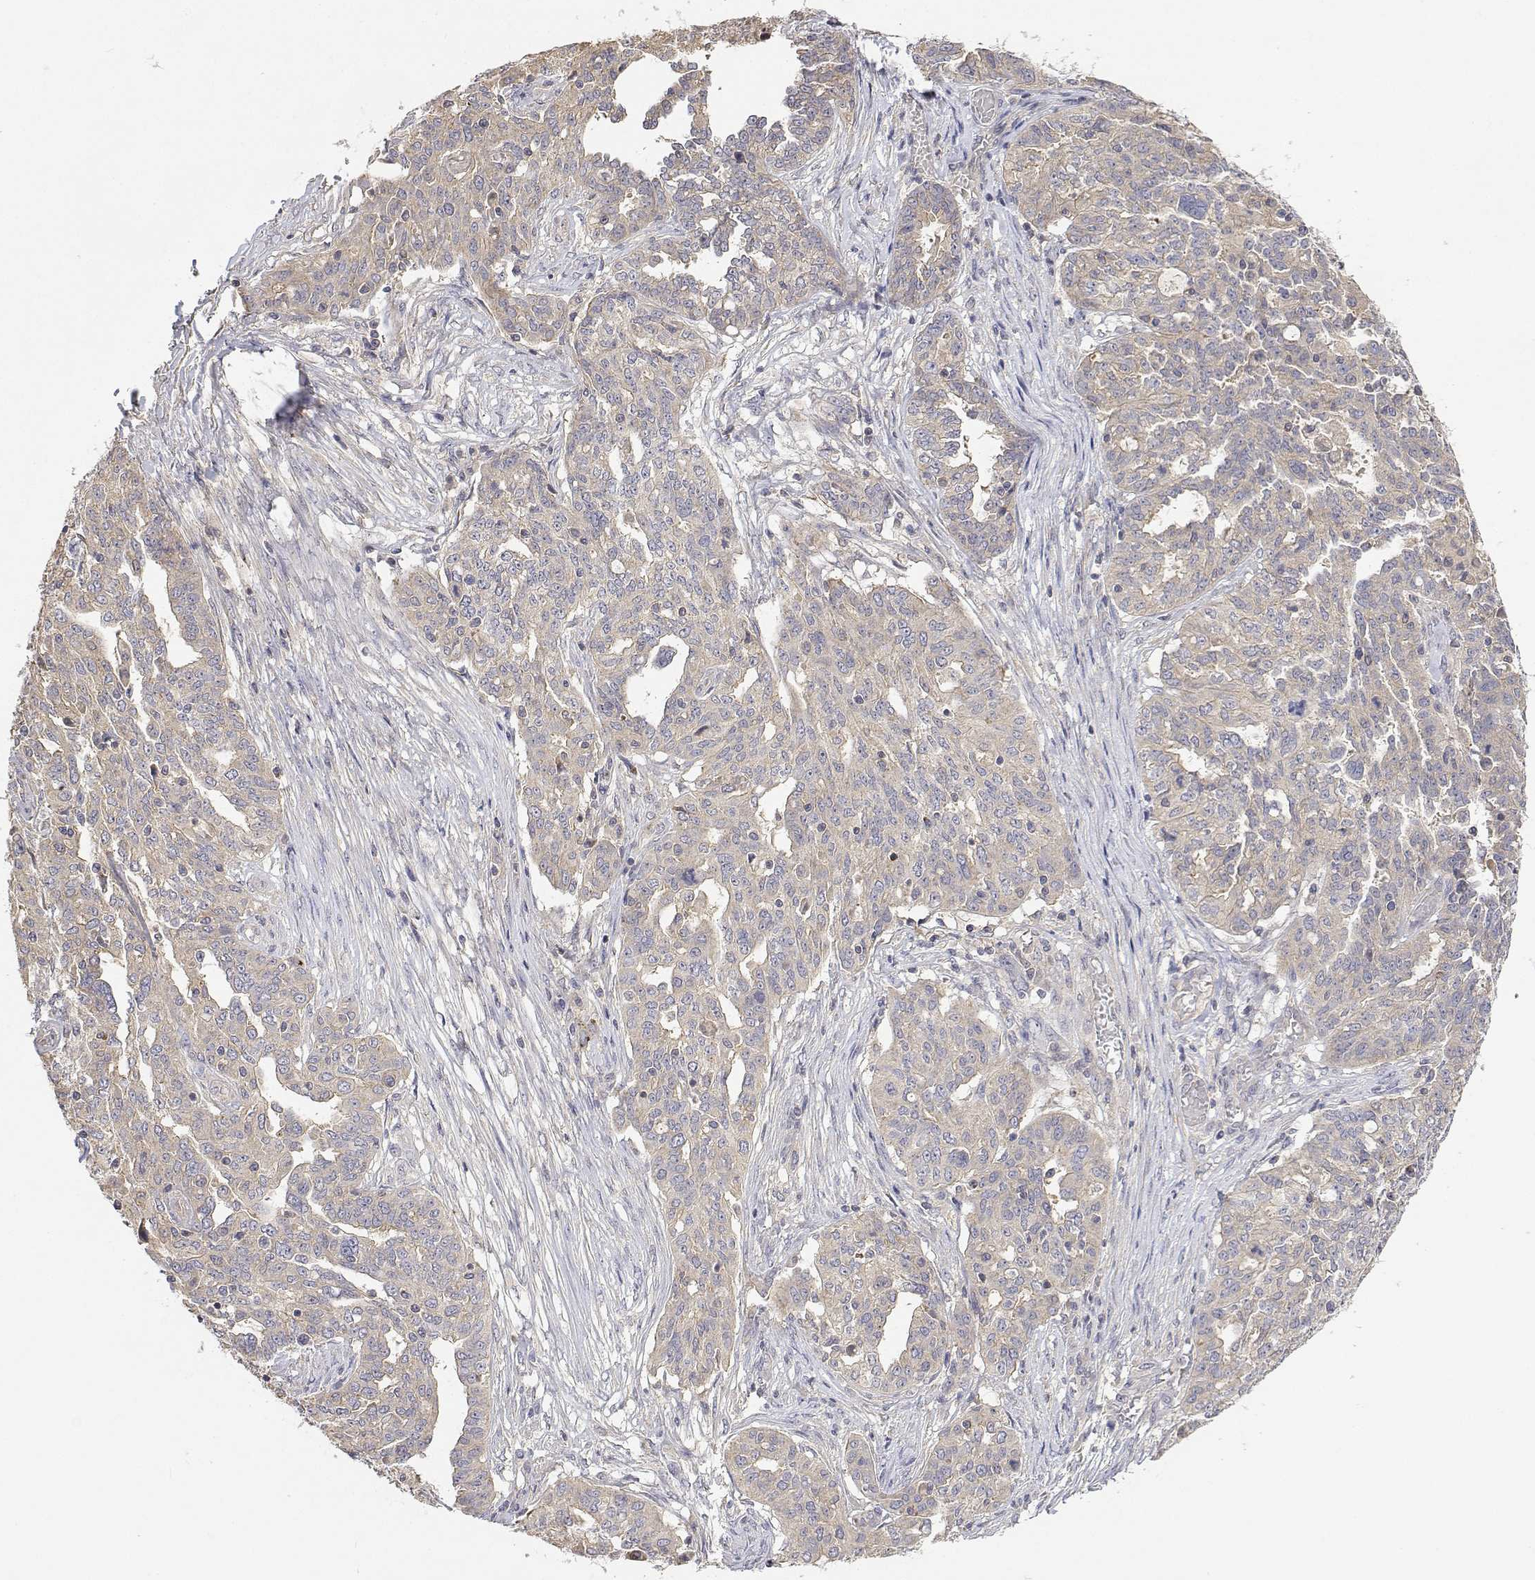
{"staining": {"intensity": "weak", "quantity": "<25%", "location": "cytoplasmic/membranous"}, "tissue": "ovarian cancer", "cell_type": "Tumor cells", "image_type": "cancer", "snomed": [{"axis": "morphology", "description": "Cystadenocarcinoma, serous, NOS"}, {"axis": "topography", "description": "Ovary"}], "caption": "Immunohistochemical staining of serous cystadenocarcinoma (ovarian) exhibits no significant staining in tumor cells.", "gene": "LONRF3", "patient": {"sex": "female", "age": 67}}